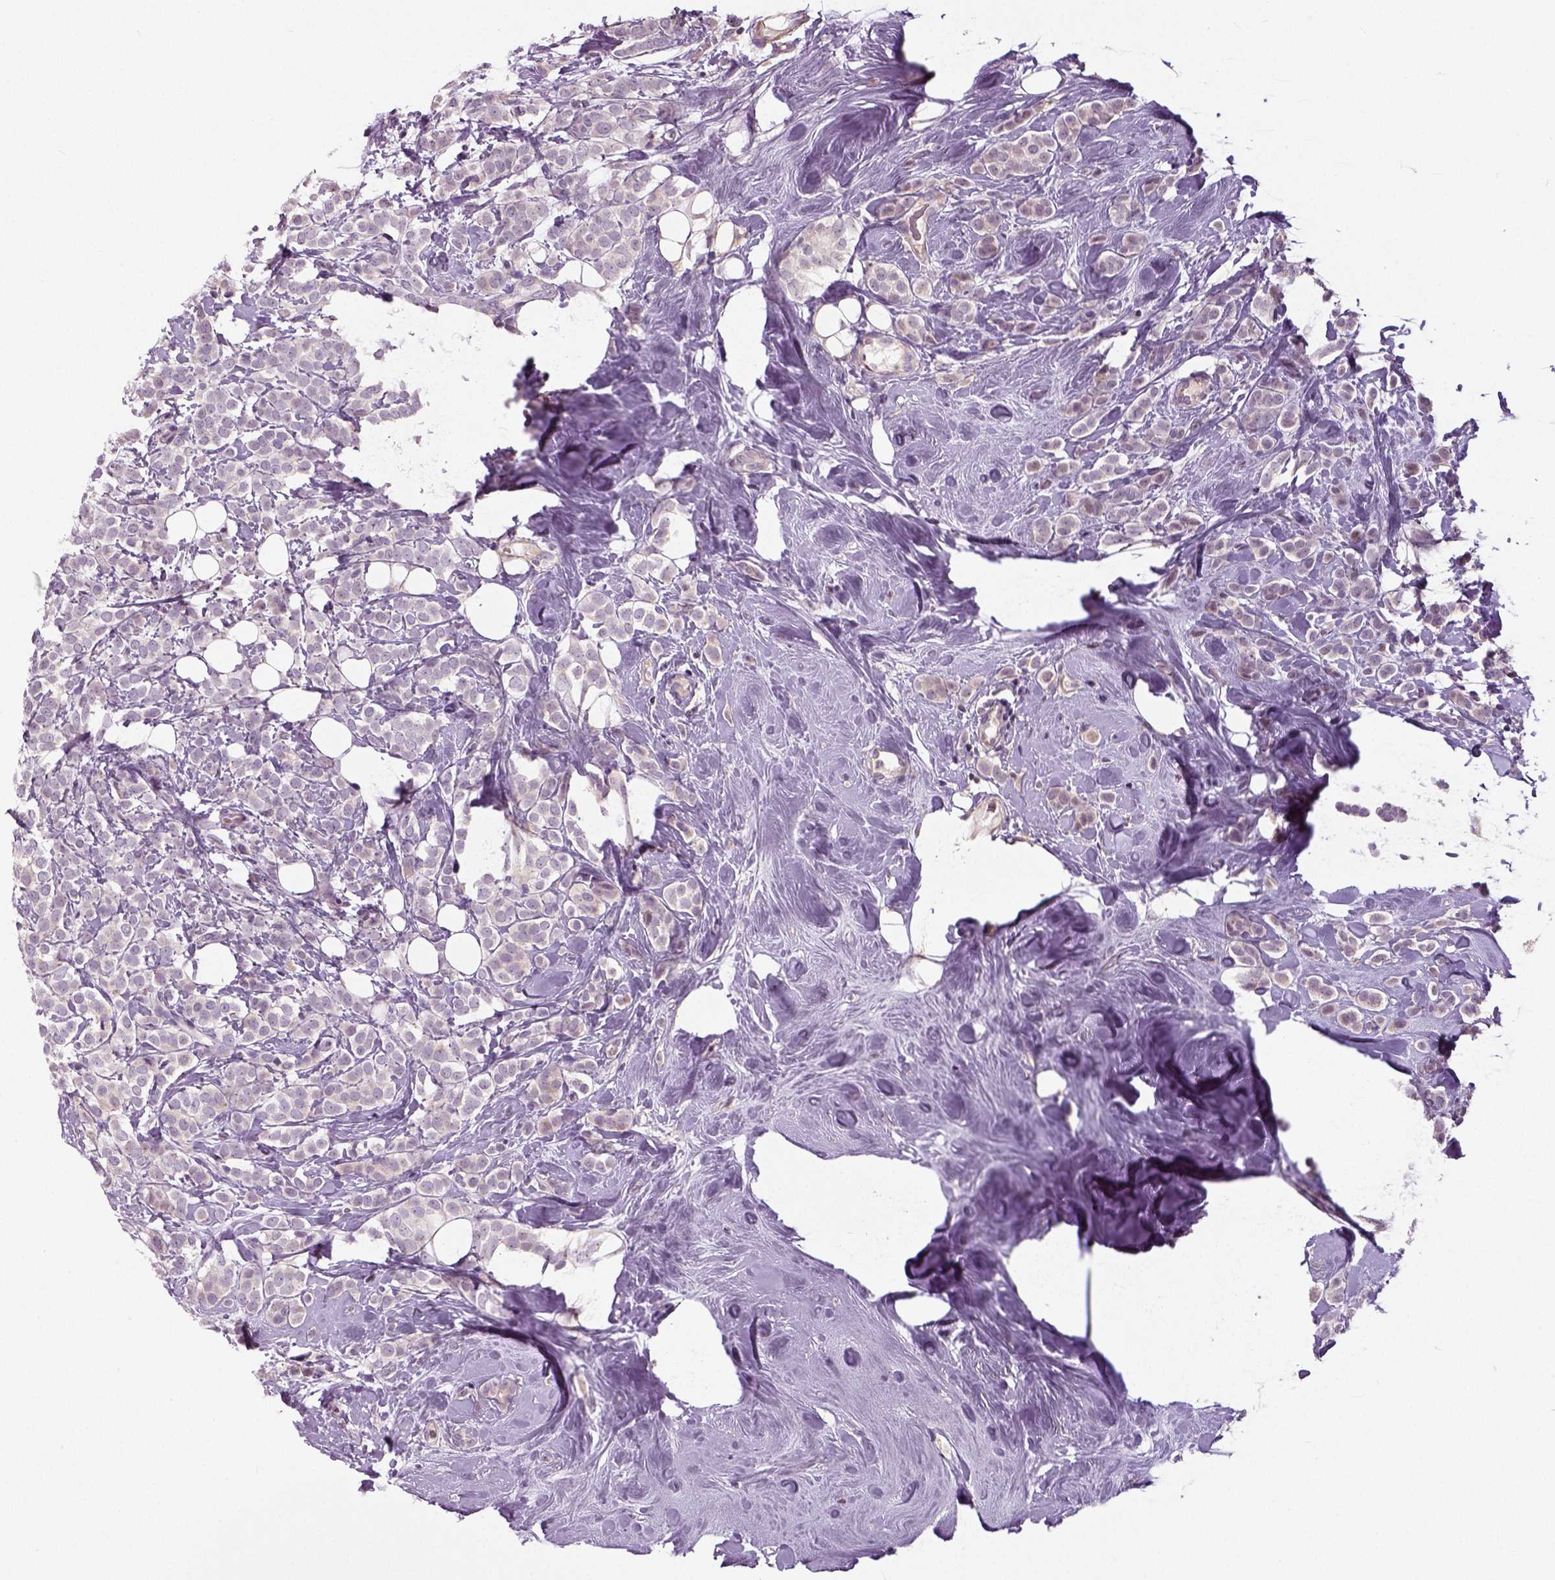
{"staining": {"intensity": "negative", "quantity": "none", "location": "none"}, "tissue": "breast cancer", "cell_type": "Tumor cells", "image_type": "cancer", "snomed": [{"axis": "morphology", "description": "Lobular carcinoma"}, {"axis": "topography", "description": "Breast"}], "caption": "The micrograph shows no significant positivity in tumor cells of lobular carcinoma (breast).", "gene": "NECAB1", "patient": {"sex": "female", "age": 49}}